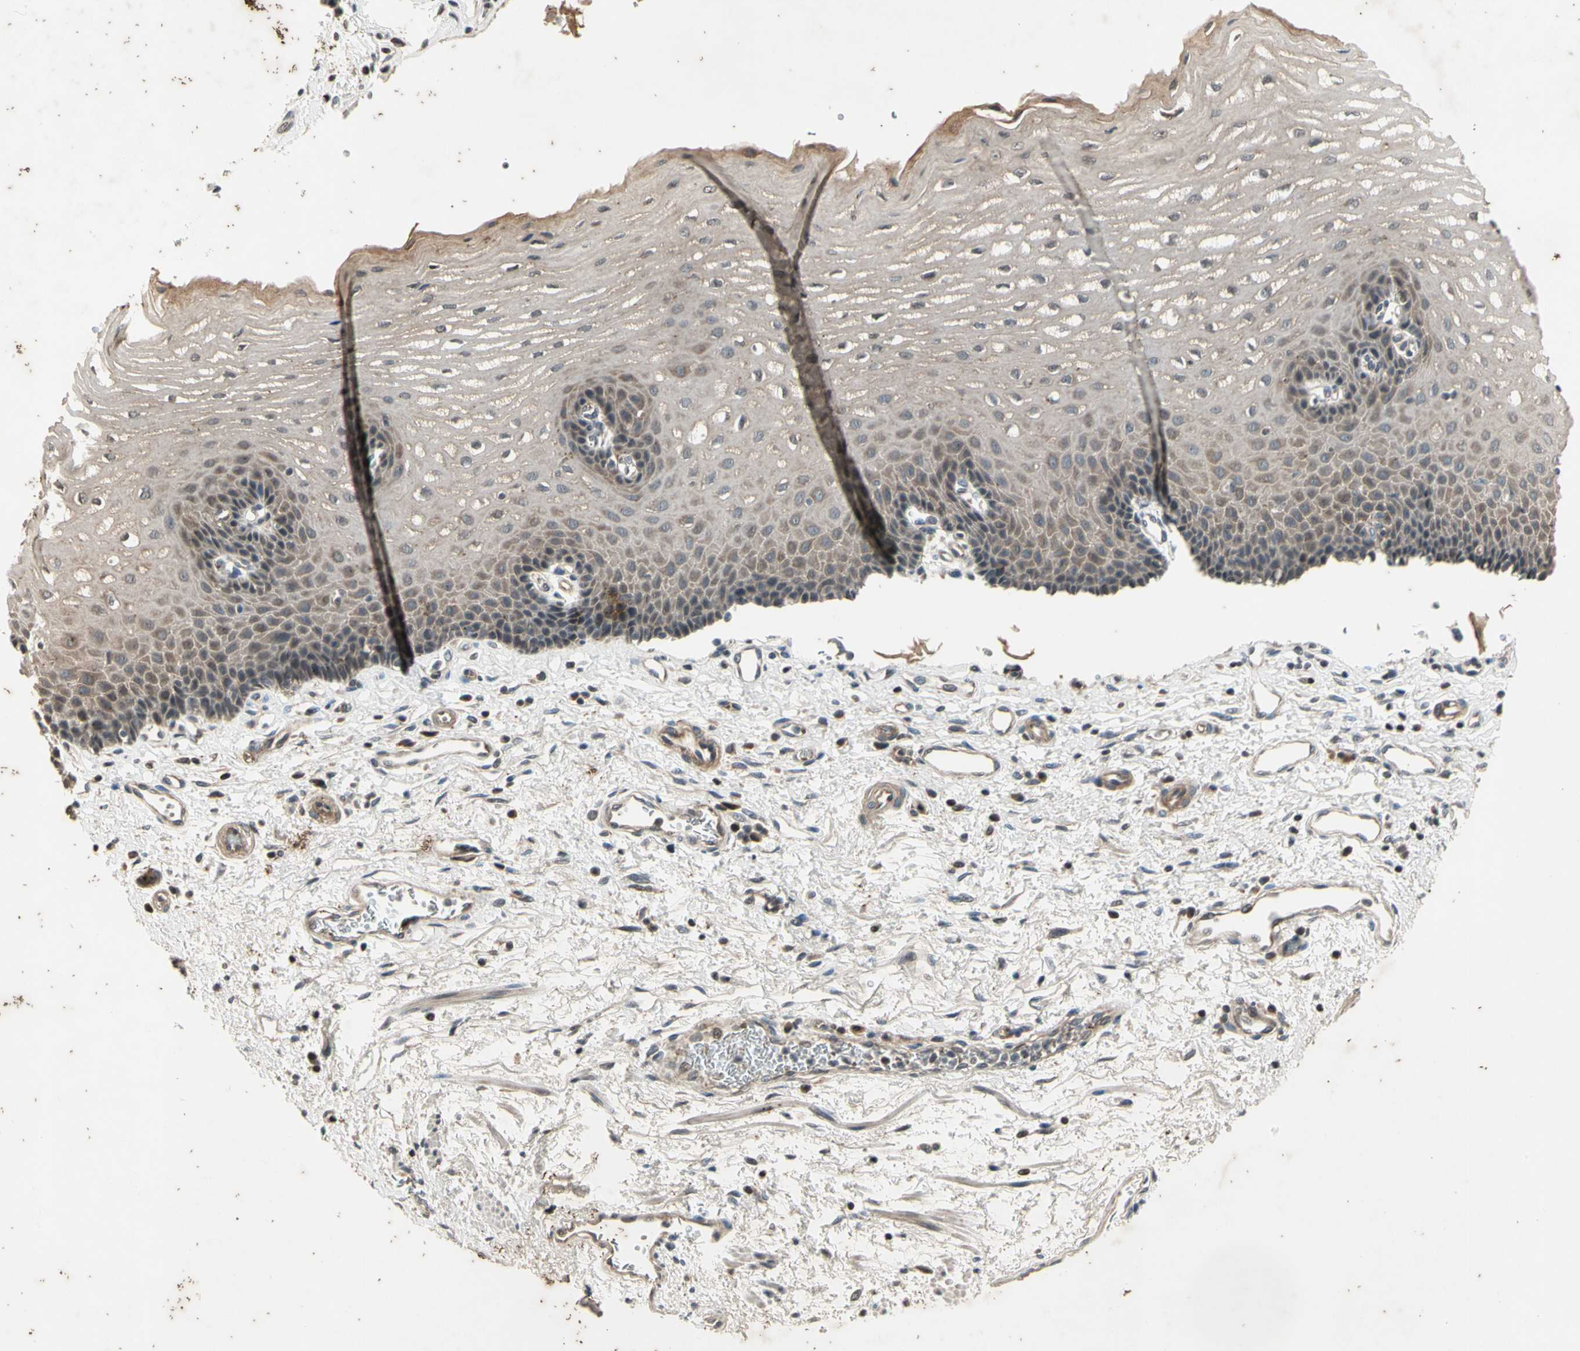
{"staining": {"intensity": "weak", "quantity": ">75%", "location": "cytoplasmic/membranous"}, "tissue": "esophagus", "cell_type": "Squamous epithelial cells", "image_type": "normal", "snomed": [{"axis": "morphology", "description": "Normal tissue, NOS"}, {"axis": "topography", "description": "Esophagus"}], "caption": "Immunohistochemistry photomicrograph of normal esophagus: esophagus stained using immunohistochemistry demonstrates low levels of weak protein expression localized specifically in the cytoplasmic/membranous of squamous epithelial cells, appearing as a cytoplasmic/membranous brown color.", "gene": "EFNB2", "patient": {"sex": "male", "age": 54}}